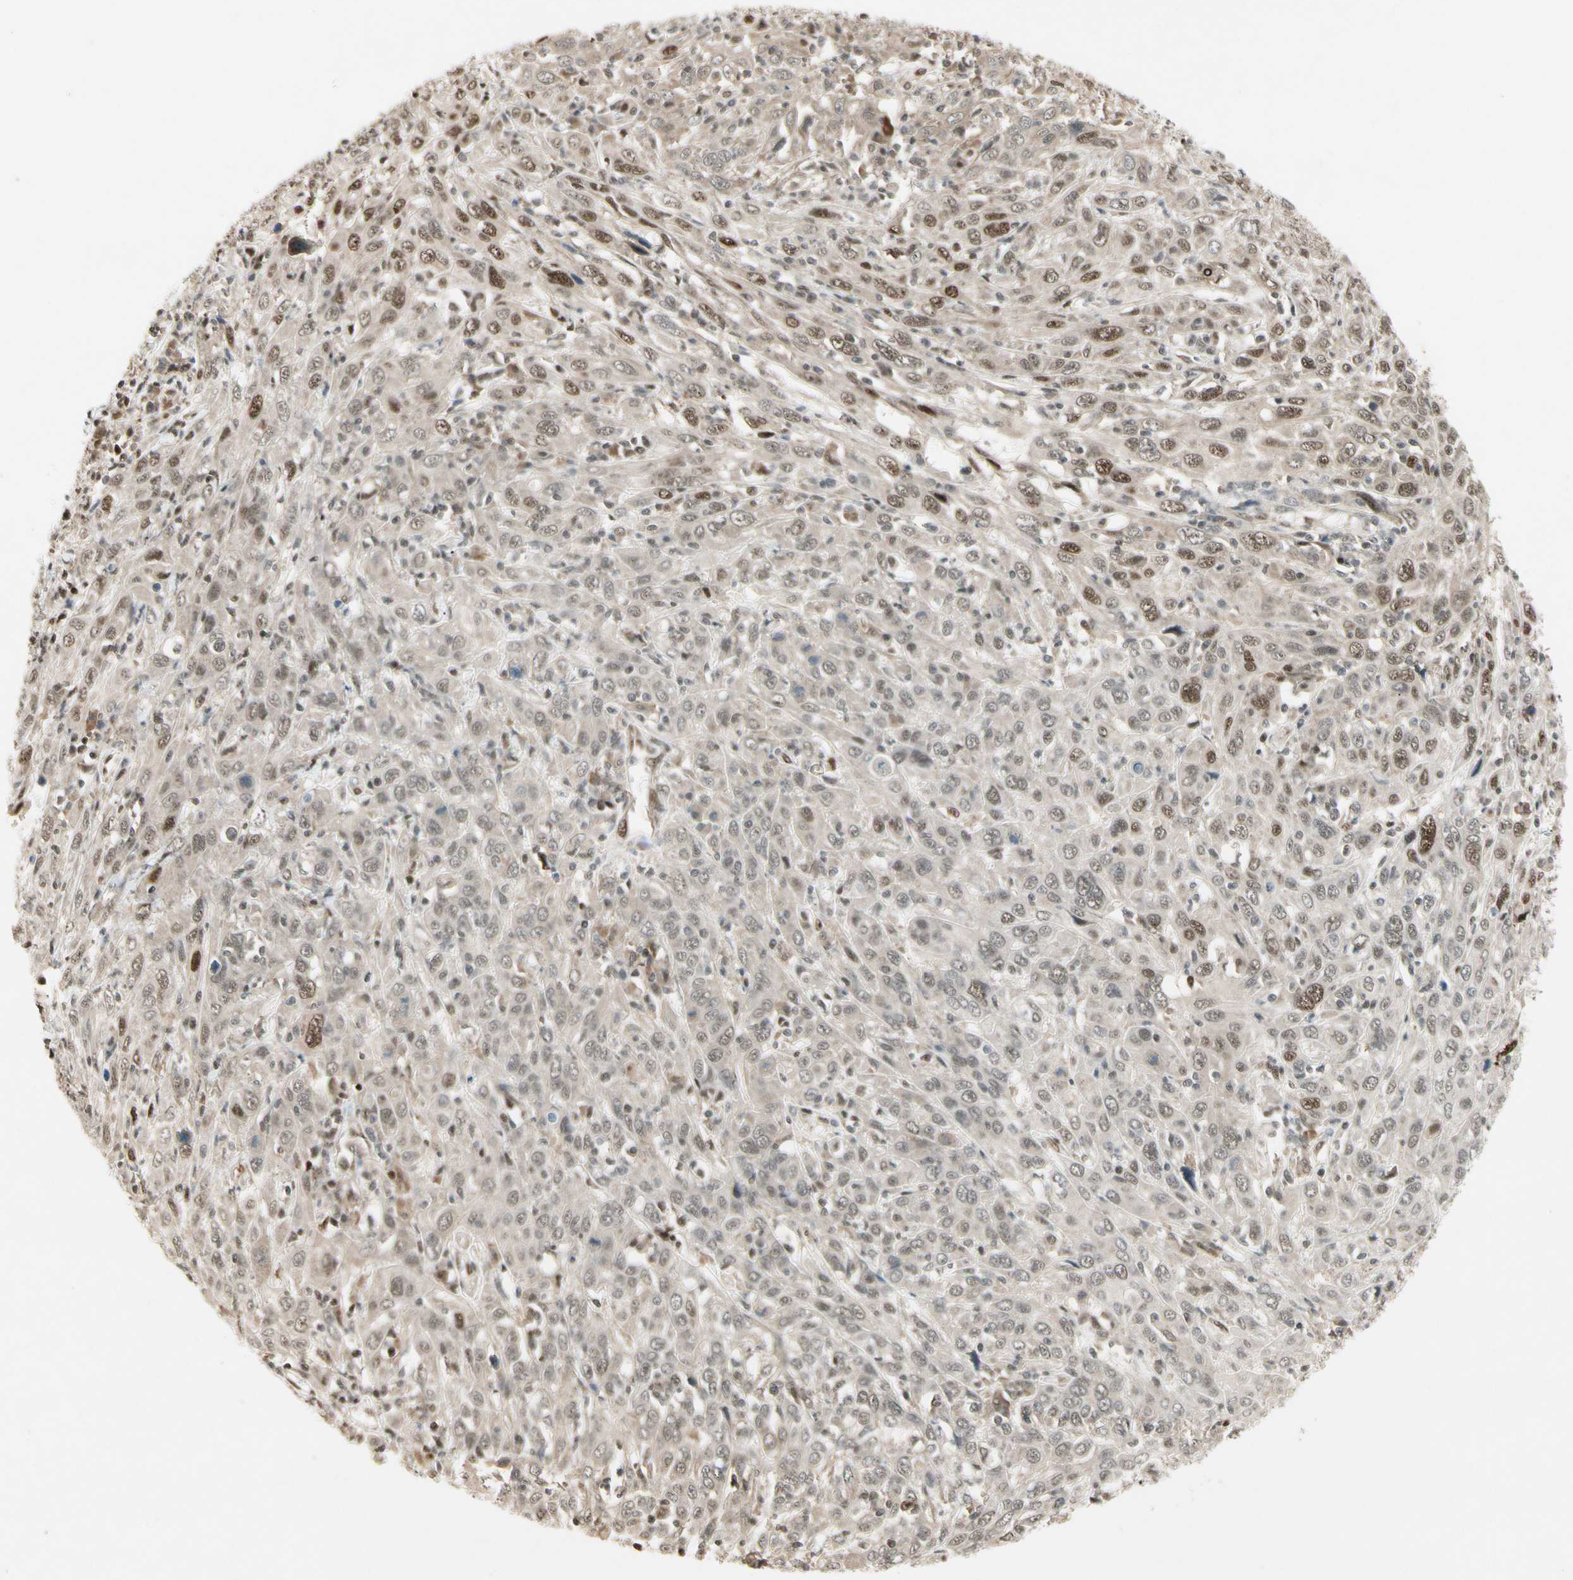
{"staining": {"intensity": "moderate", "quantity": "<25%", "location": "nuclear"}, "tissue": "cervical cancer", "cell_type": "Tumor cells", "image_type": "cancer", "snomed": [{"axis": "morphology", "description": "Squamous cell carcinoma, NOS"}, {"axis": "topography", "description": "Cervix"}], "caption": "Immunohistochemistry staining of cervical cancer (squamous cell carcinoma), which demonstrates low levels of moderate nuclear positivity in about <25% of tumor cells indicating moderate nuclear protein staining. The staining was performed using DAB (3,3'-diaminobenzidine) (brown) for protein detection and nuclei were counterstained in hematoxylin (blue).", "gene": "CDK11A", "patient": {"sex": "female", "age": 46}}